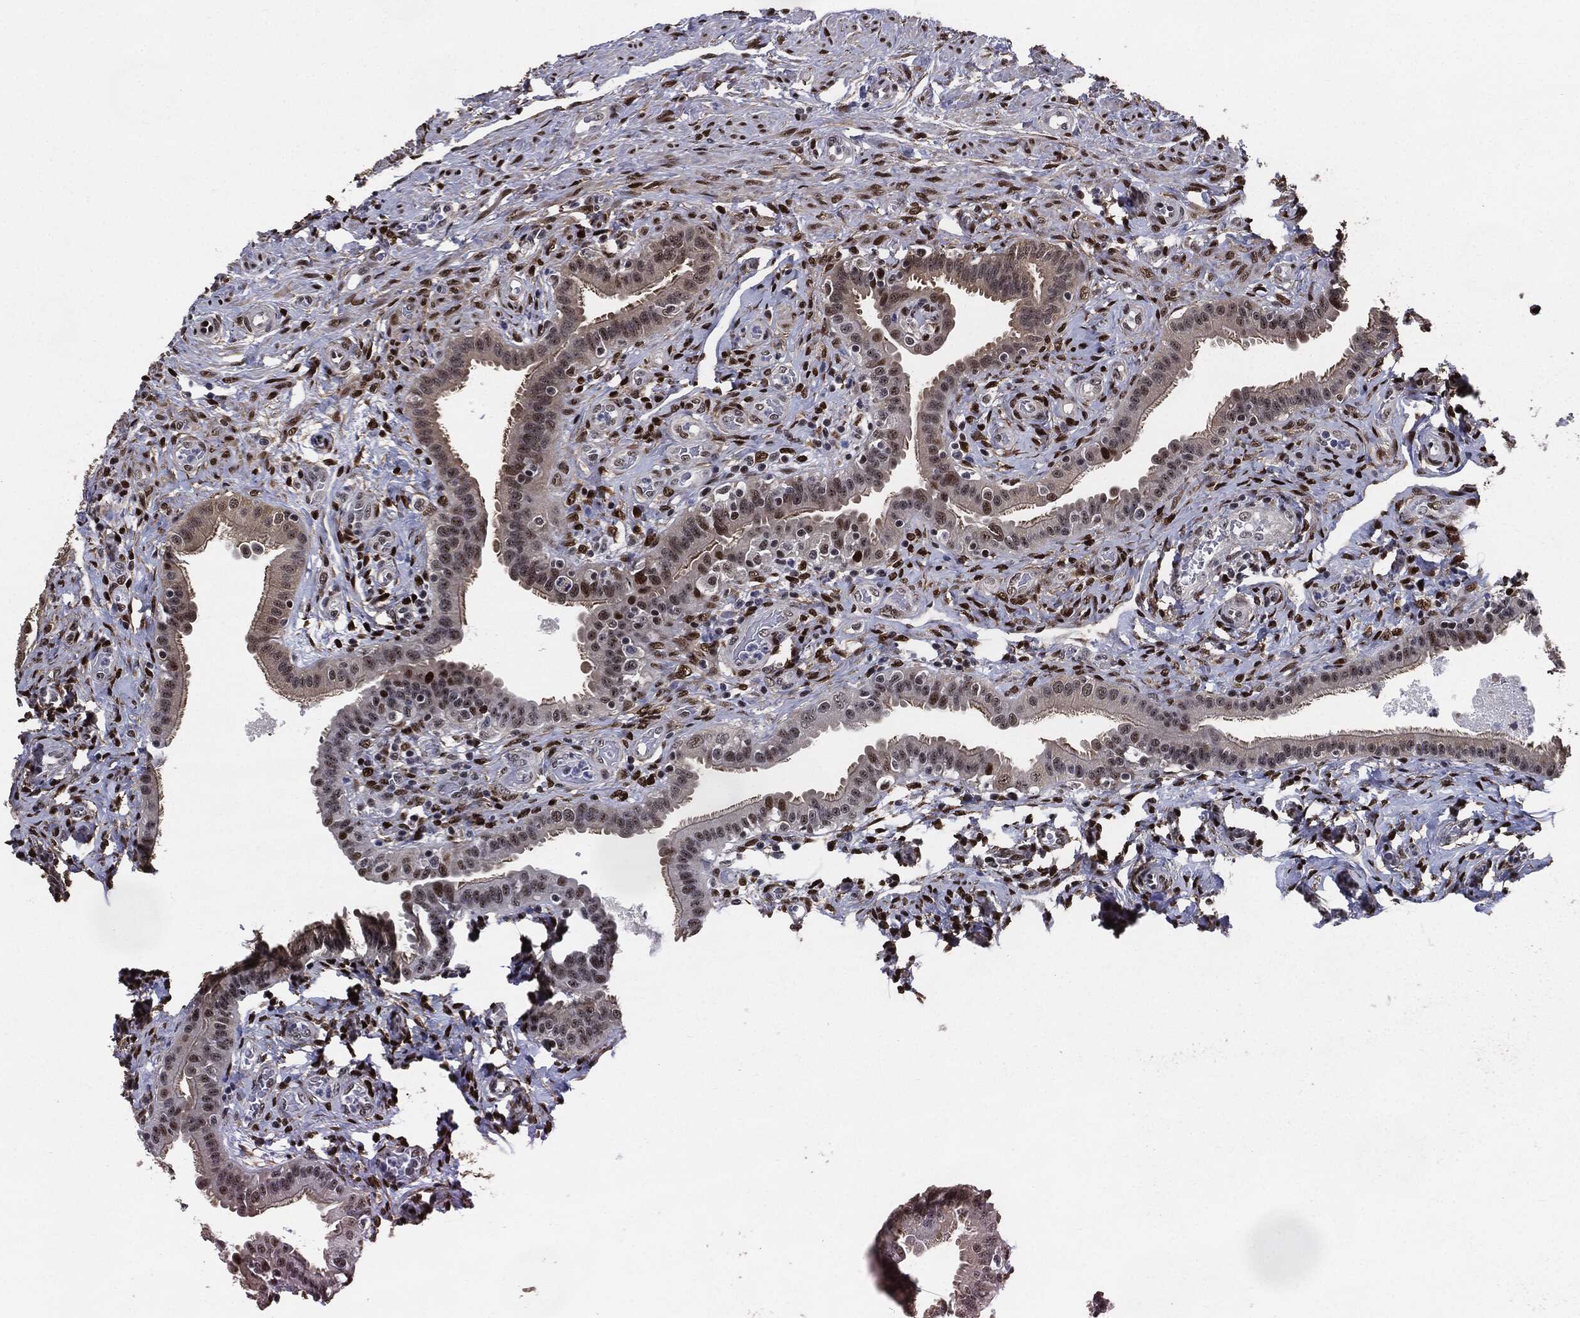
{"staining": {"intensity": "strong", "quantity": "25%-75%", "location": "cytoplasmic/membranous,nuclear"}, "tissue": "fallopian tube", "cell_type": "Glandular cells", "image_type": "normal", "snomed": [{"axis": "morphology", "description": "Normal tissue, NOS"}, {"axis": "topography", "description": "Fallopian tube"}], "caption": "High-magnification brightfield microscopy of benign fallopian tube stained with DAB (3,3'-diaminobenzidine) (brown) and counterstained with hematoxylin (blue). glandular cells exhibit strong cytoplasmic/membranous,nuclear staining is seen in approximately25%-75% of cells.", "gene": "JUN", "patient": {"sex": "female", "age": 41}}